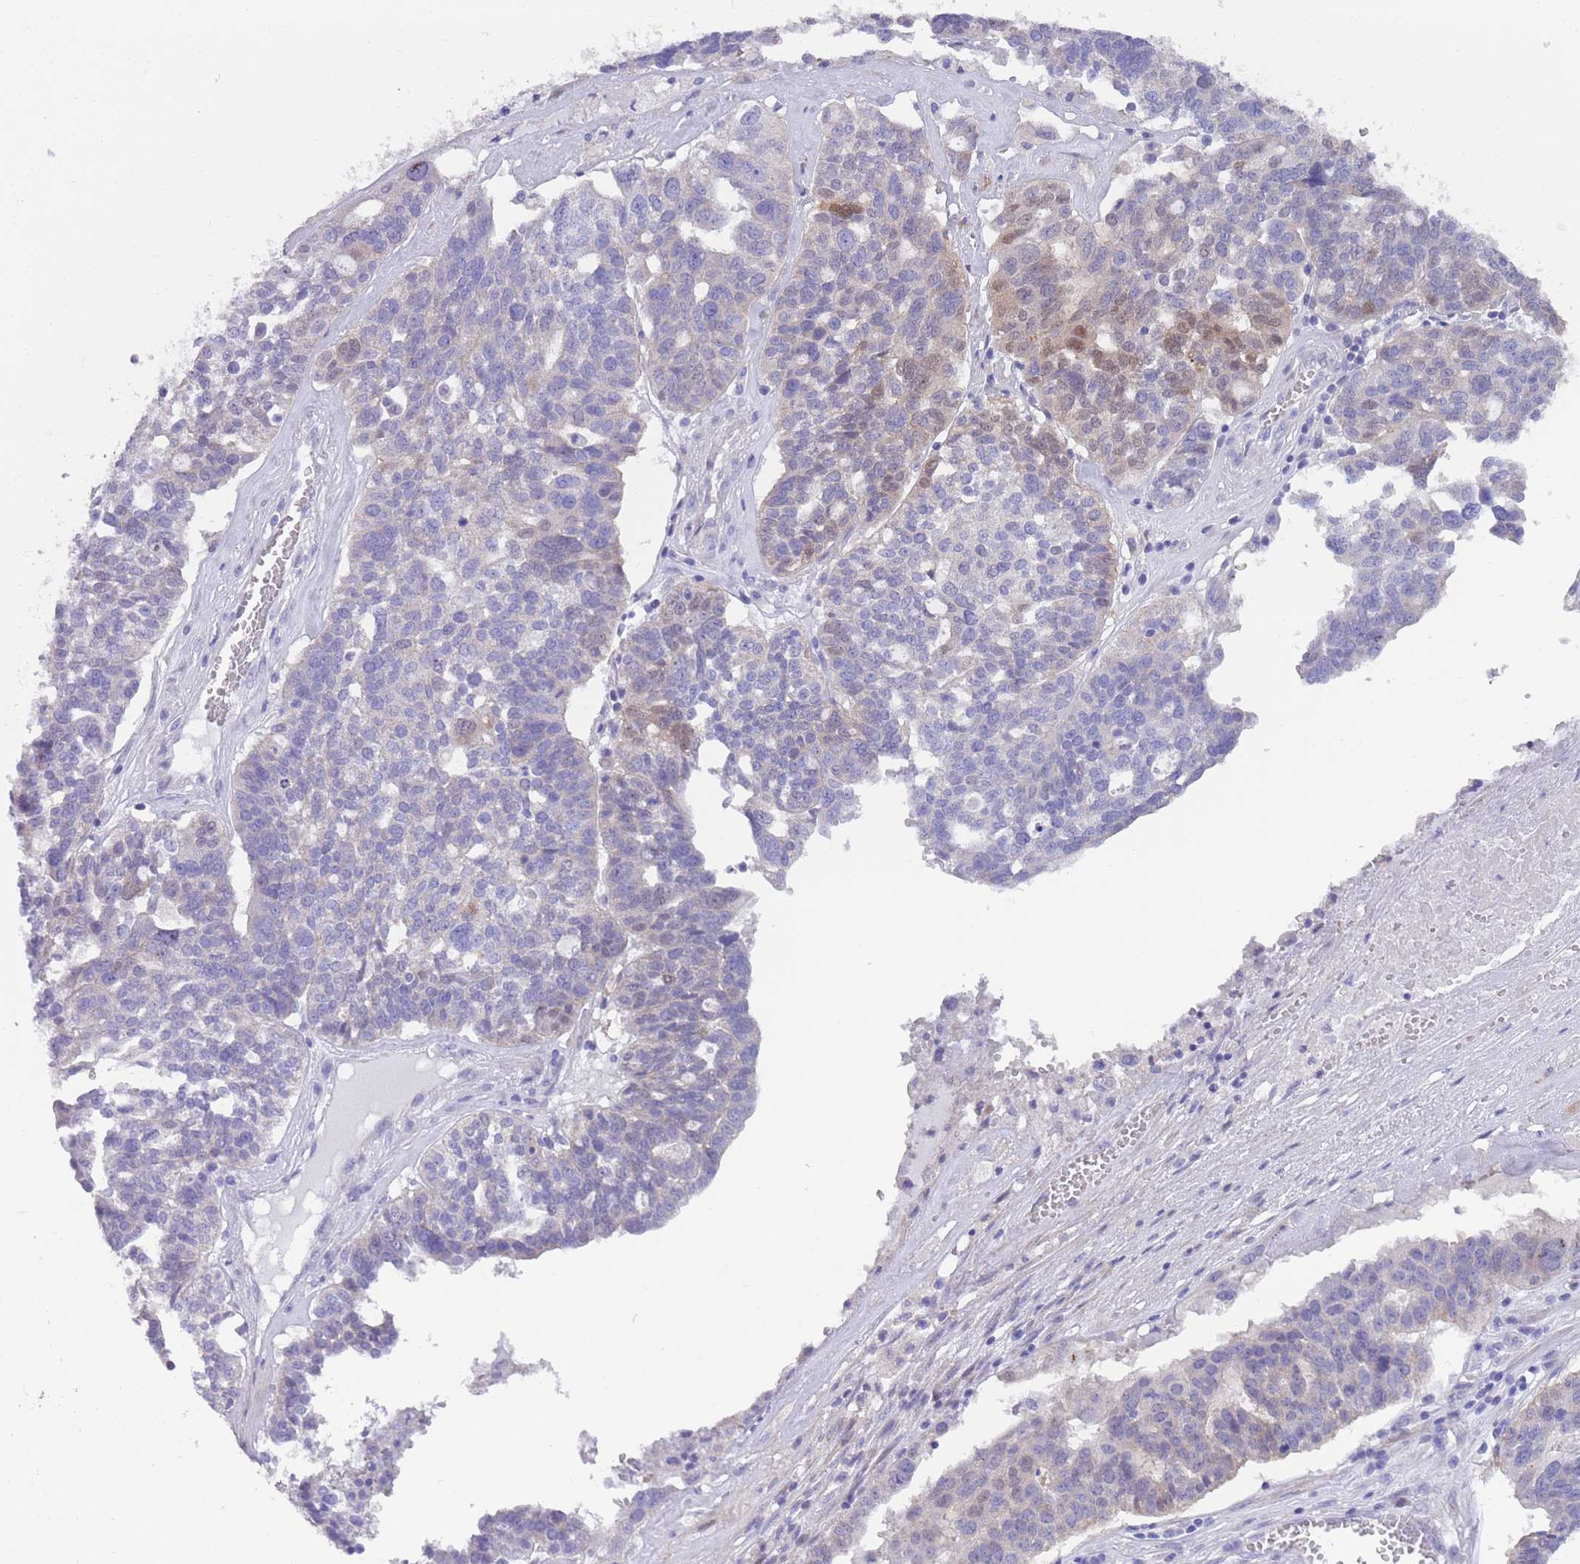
{"staining": {"intensity": "moderate", "quantity": "<25%", "location": "cytoplasmic/membranous"}, "tissue": "ovarian cancer", "cell_type": "Tumor cells", "image_type": "cancer", "snomed": [{"axis": "morphology", "description": "Cystadenocarcinoma, serous, NOS"}, {"axis": "topography", "description": "Ovary"}], "caption": "Immunohistochemistry (DAB (3,3'-diaminobenzidine)) staining of ovarian cancer demonstrates moderate cytoplasmic/membranous protein staining in about <25% of tumor cells. The protein of interest is stained brown, and the nuclei are stained in blue (DAB IHC with brightfield microscopy, high magnification).", "gene": "QTRT1", "patient": {"sex": "female", "age": 59}}